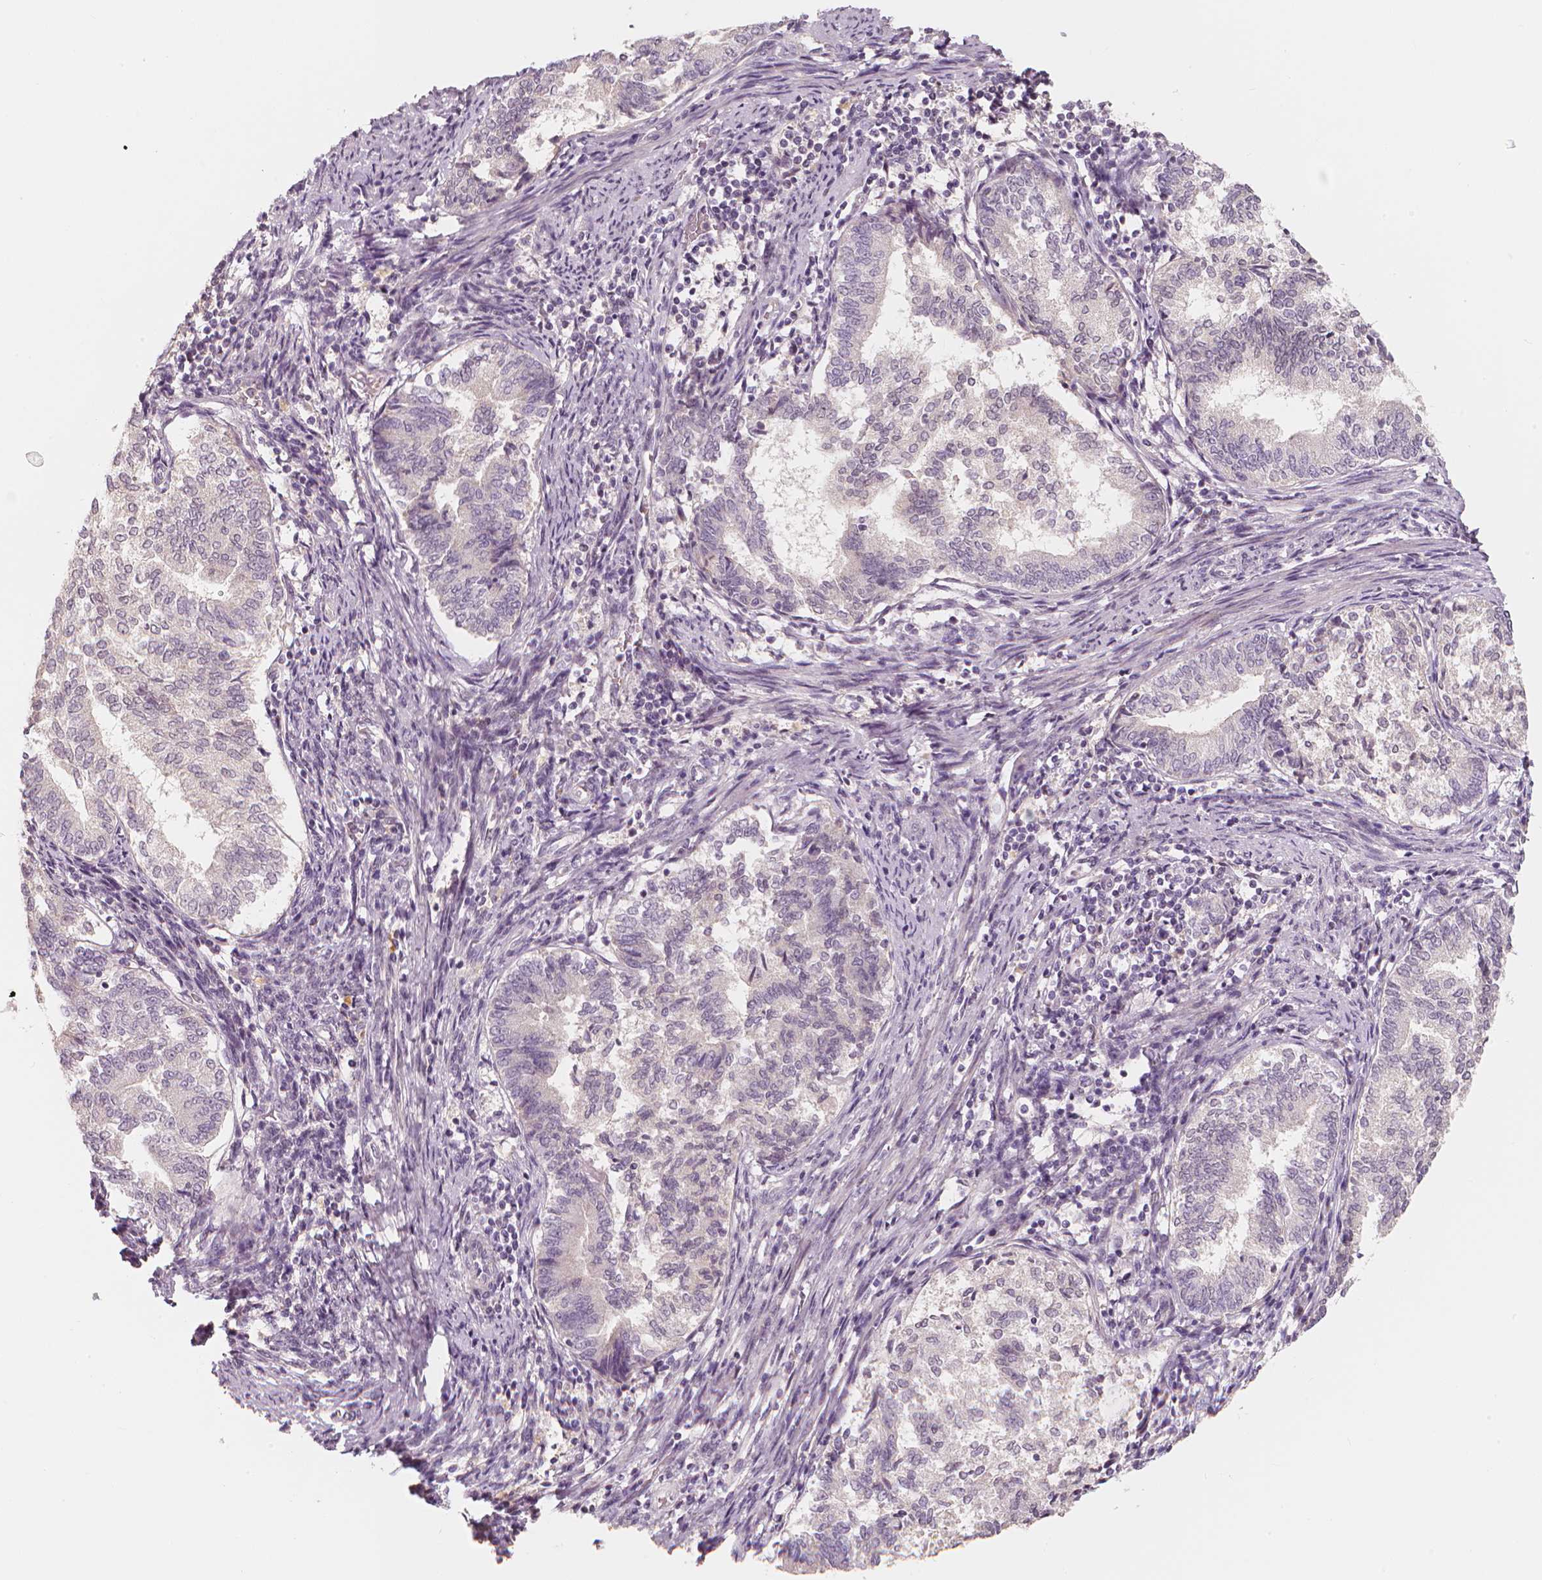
{"staining": {"intensity": "negative", "quantity": "none", "location": "none"}, "tissue": "endometrial cancer", "cell_type": "Tumor cells", "image_type": "cancer", "snomed": [{"axis": "morphology", "description": "Adenocarcinoma, NOS"}, {"axis": "topography", "description": "Endometrium"}], "caption": "Tumor cells are negative for brown protein staining in endometrial adenocarcinoma. (Brightfield microscopy of DAB (3,3'-diaminobenzidine) immunohistochemistry at high magnification).", "gene": "RNASE7", "patient": {"sex": "female", "age": 65}}